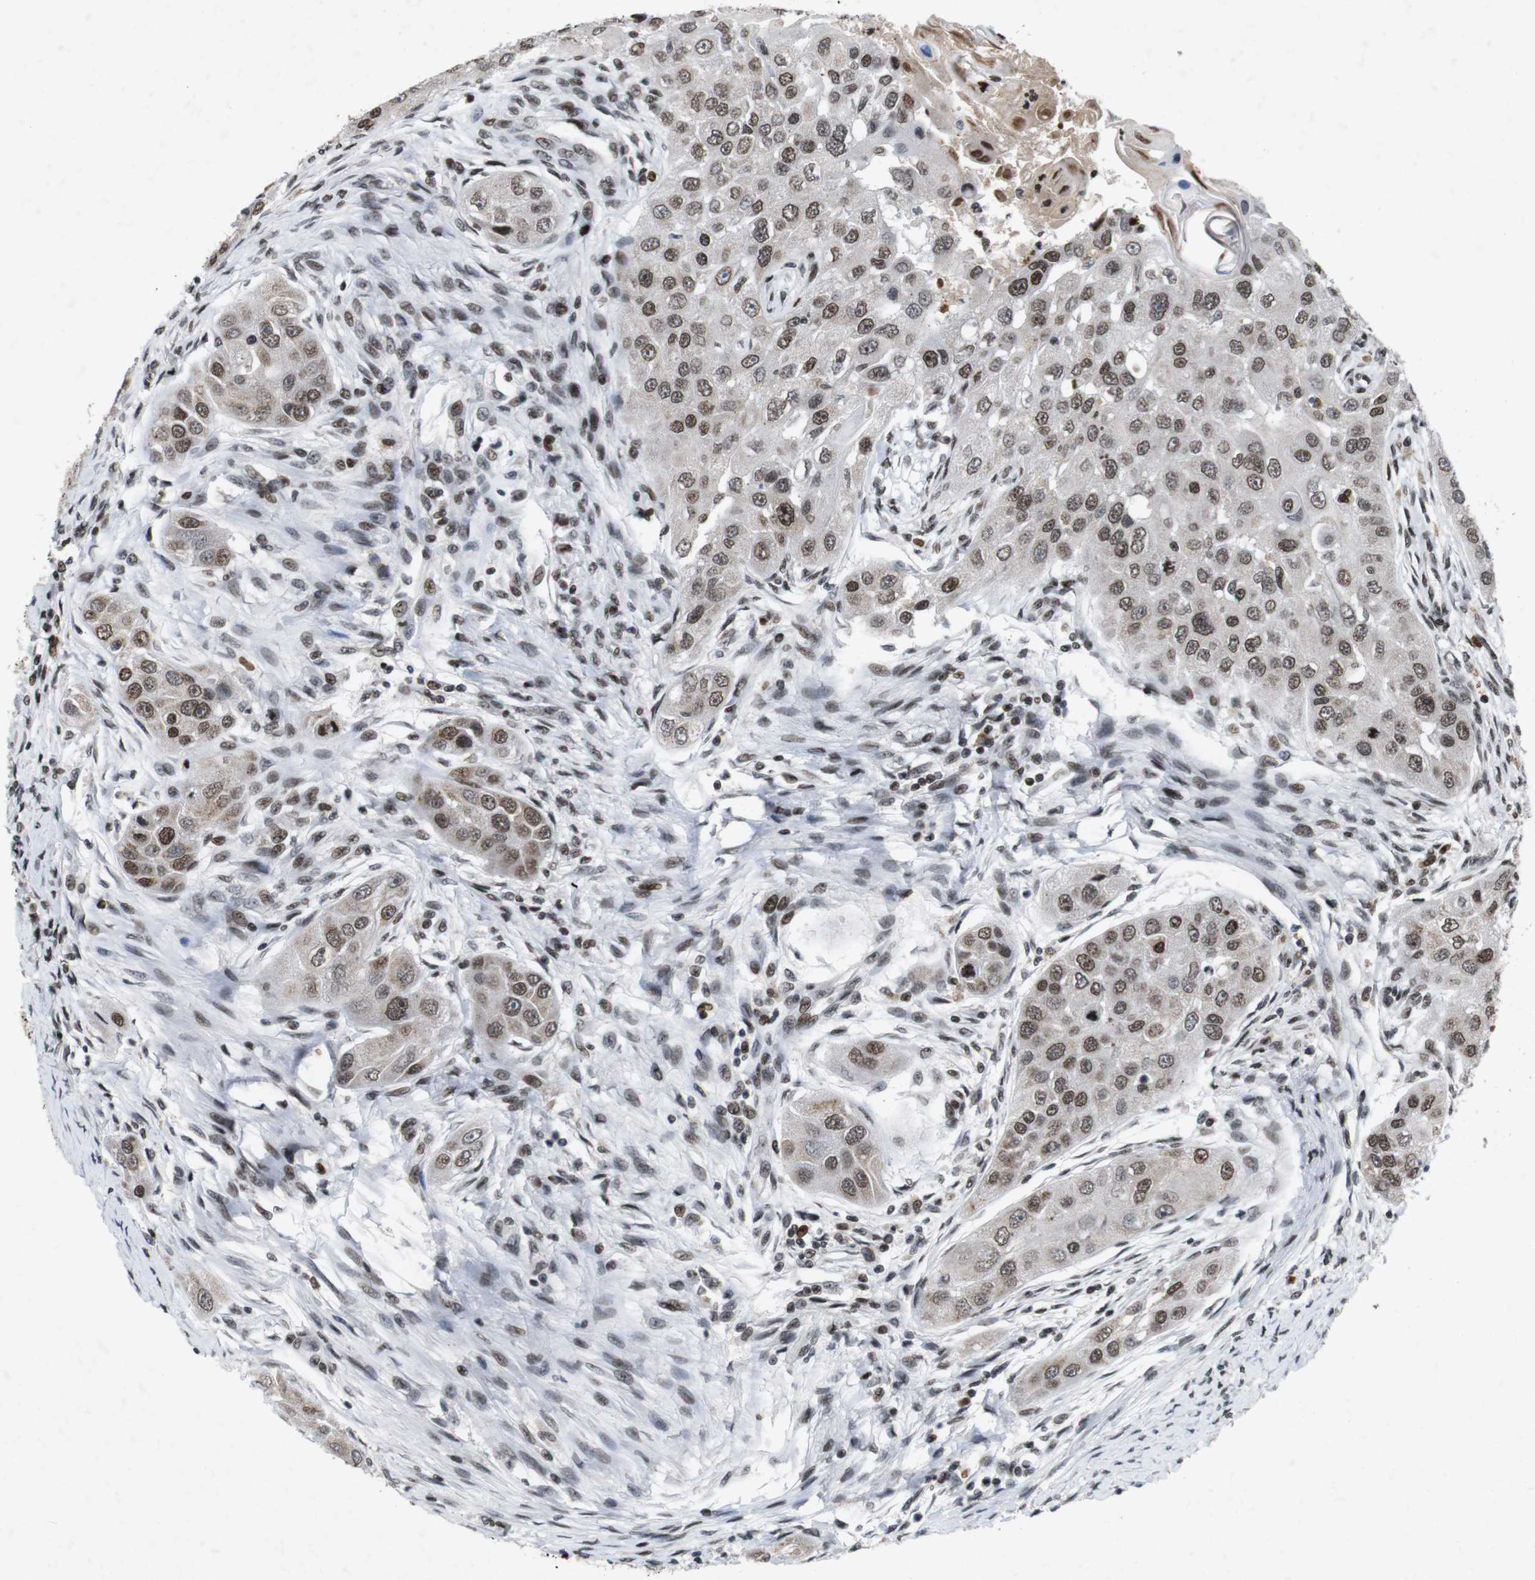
{"staining": {"intensity": "moderate", "quantity": ">75%", "location": "nuclear"}, "tissue": "head and neck cancer", "cell_type": "Tumor cells", "image_type": "cancer", "snomed": [{"axis": "morphology", "description": "Normal tissue, NOS"}, {"axis": "morphology", "description": "Squamous cell carcinoma, NOS"}, {"axis": "topography", "description": "Skeletal muscle"}, {"axis": "topography", "description": "Head-Neck"}], "caption": "IHC image of squamous cell carcinoma (head and neck) stained for a protein (brown), which displays medium levels of moderate nuclear staining in about >75% of tumor cells.", "gene": "MAGEH1", "patient": {"sex": "male", "age": 51}}